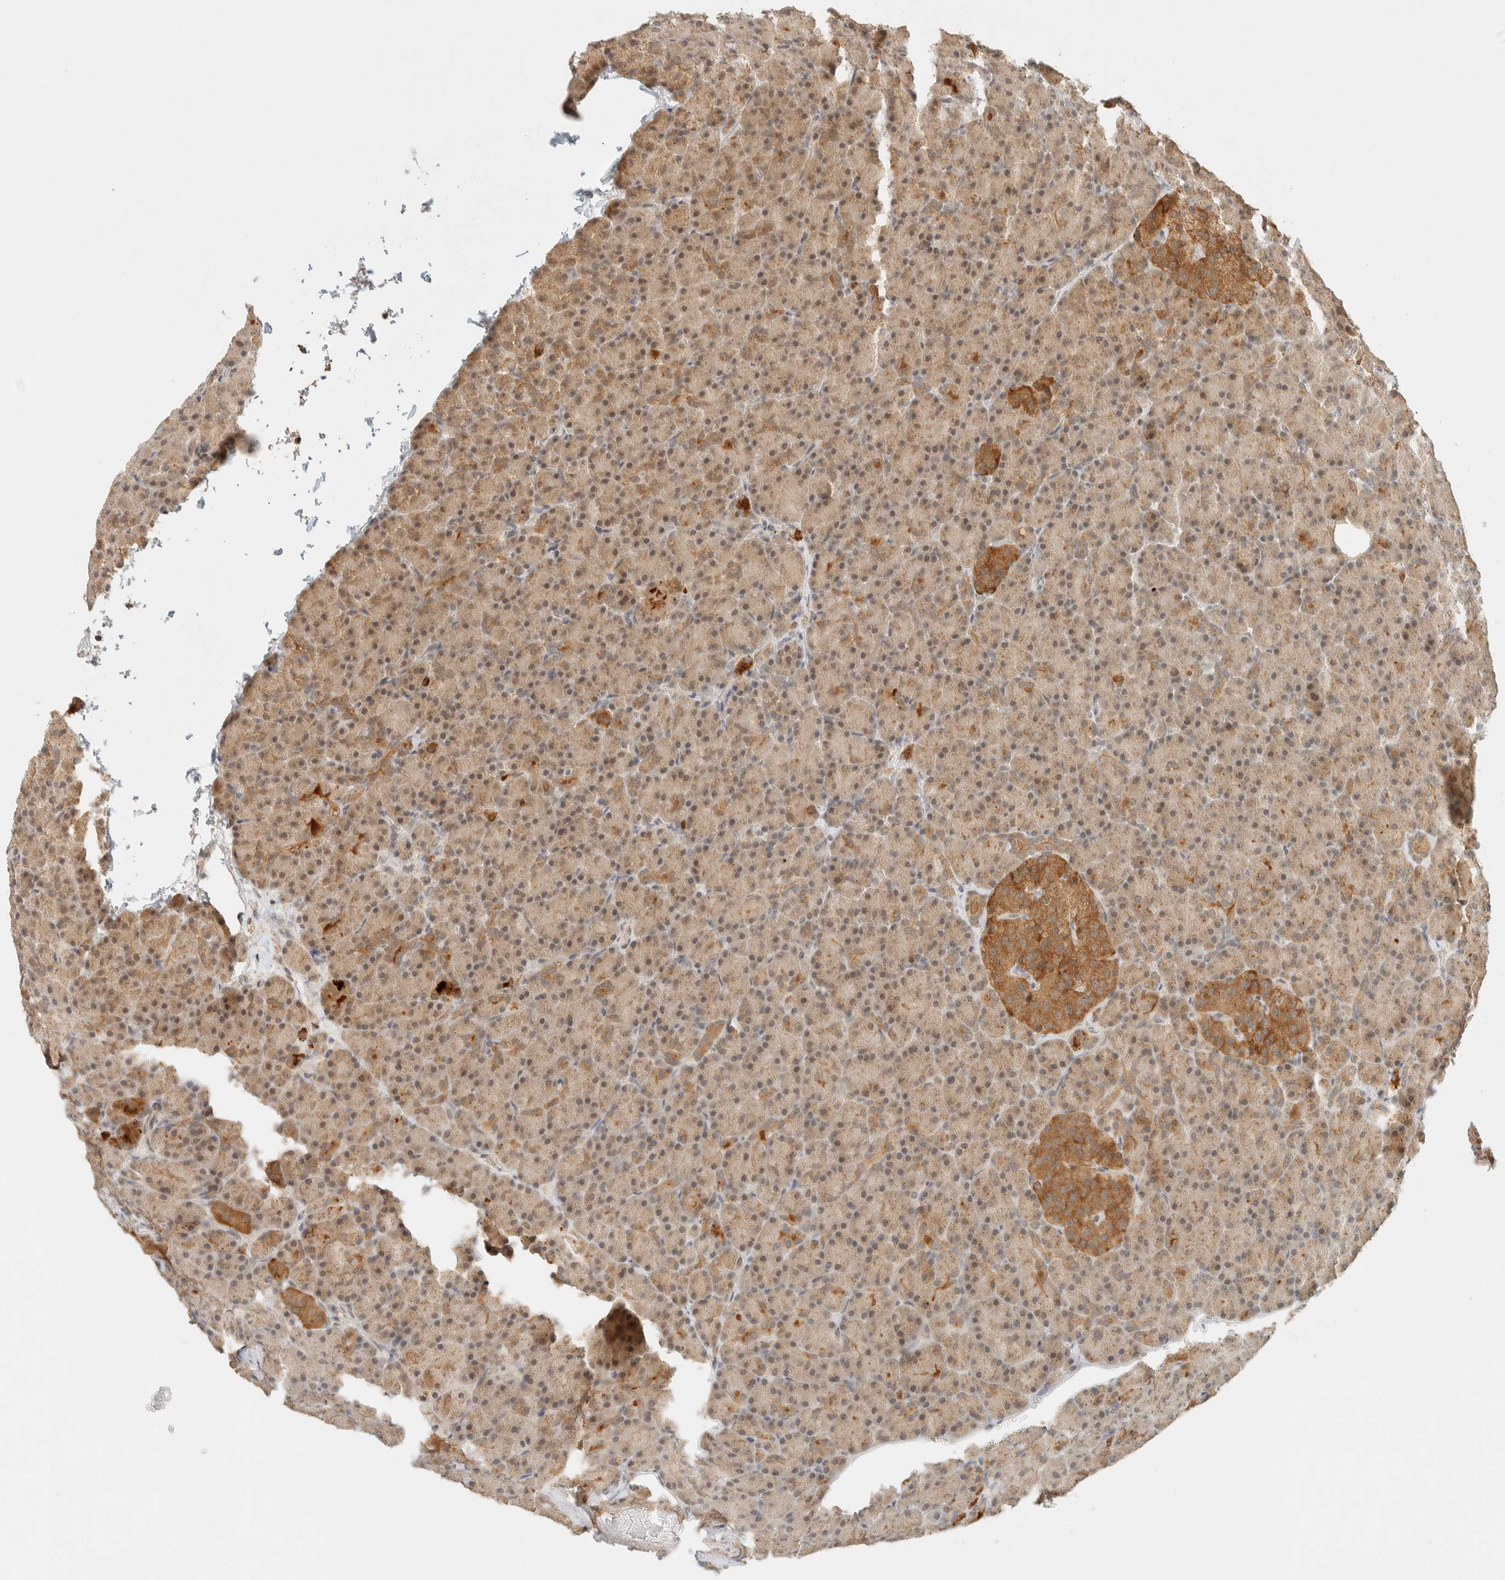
{"staining": {"intensity": "moderate", "quantity": ">75%", "location": "cytoplasmic/membranous,nuclear"}, "tissue": "pancreas", "cell_type": "Exocrine glandular cells", "image_type": "normal", "snomed": [{"axis": "morphology", "description": "Normal tissue, NOS"}, {"axis": "topography", "description": "Pancreas"}], "caption": "Normal pancreas displays moderate cytoplasmic/membranous,nuclear expression in approximately >75% of exocrine glandular cells.", "gene": "KIFAP3", "patient": {"sex": "female", "age": 43}}